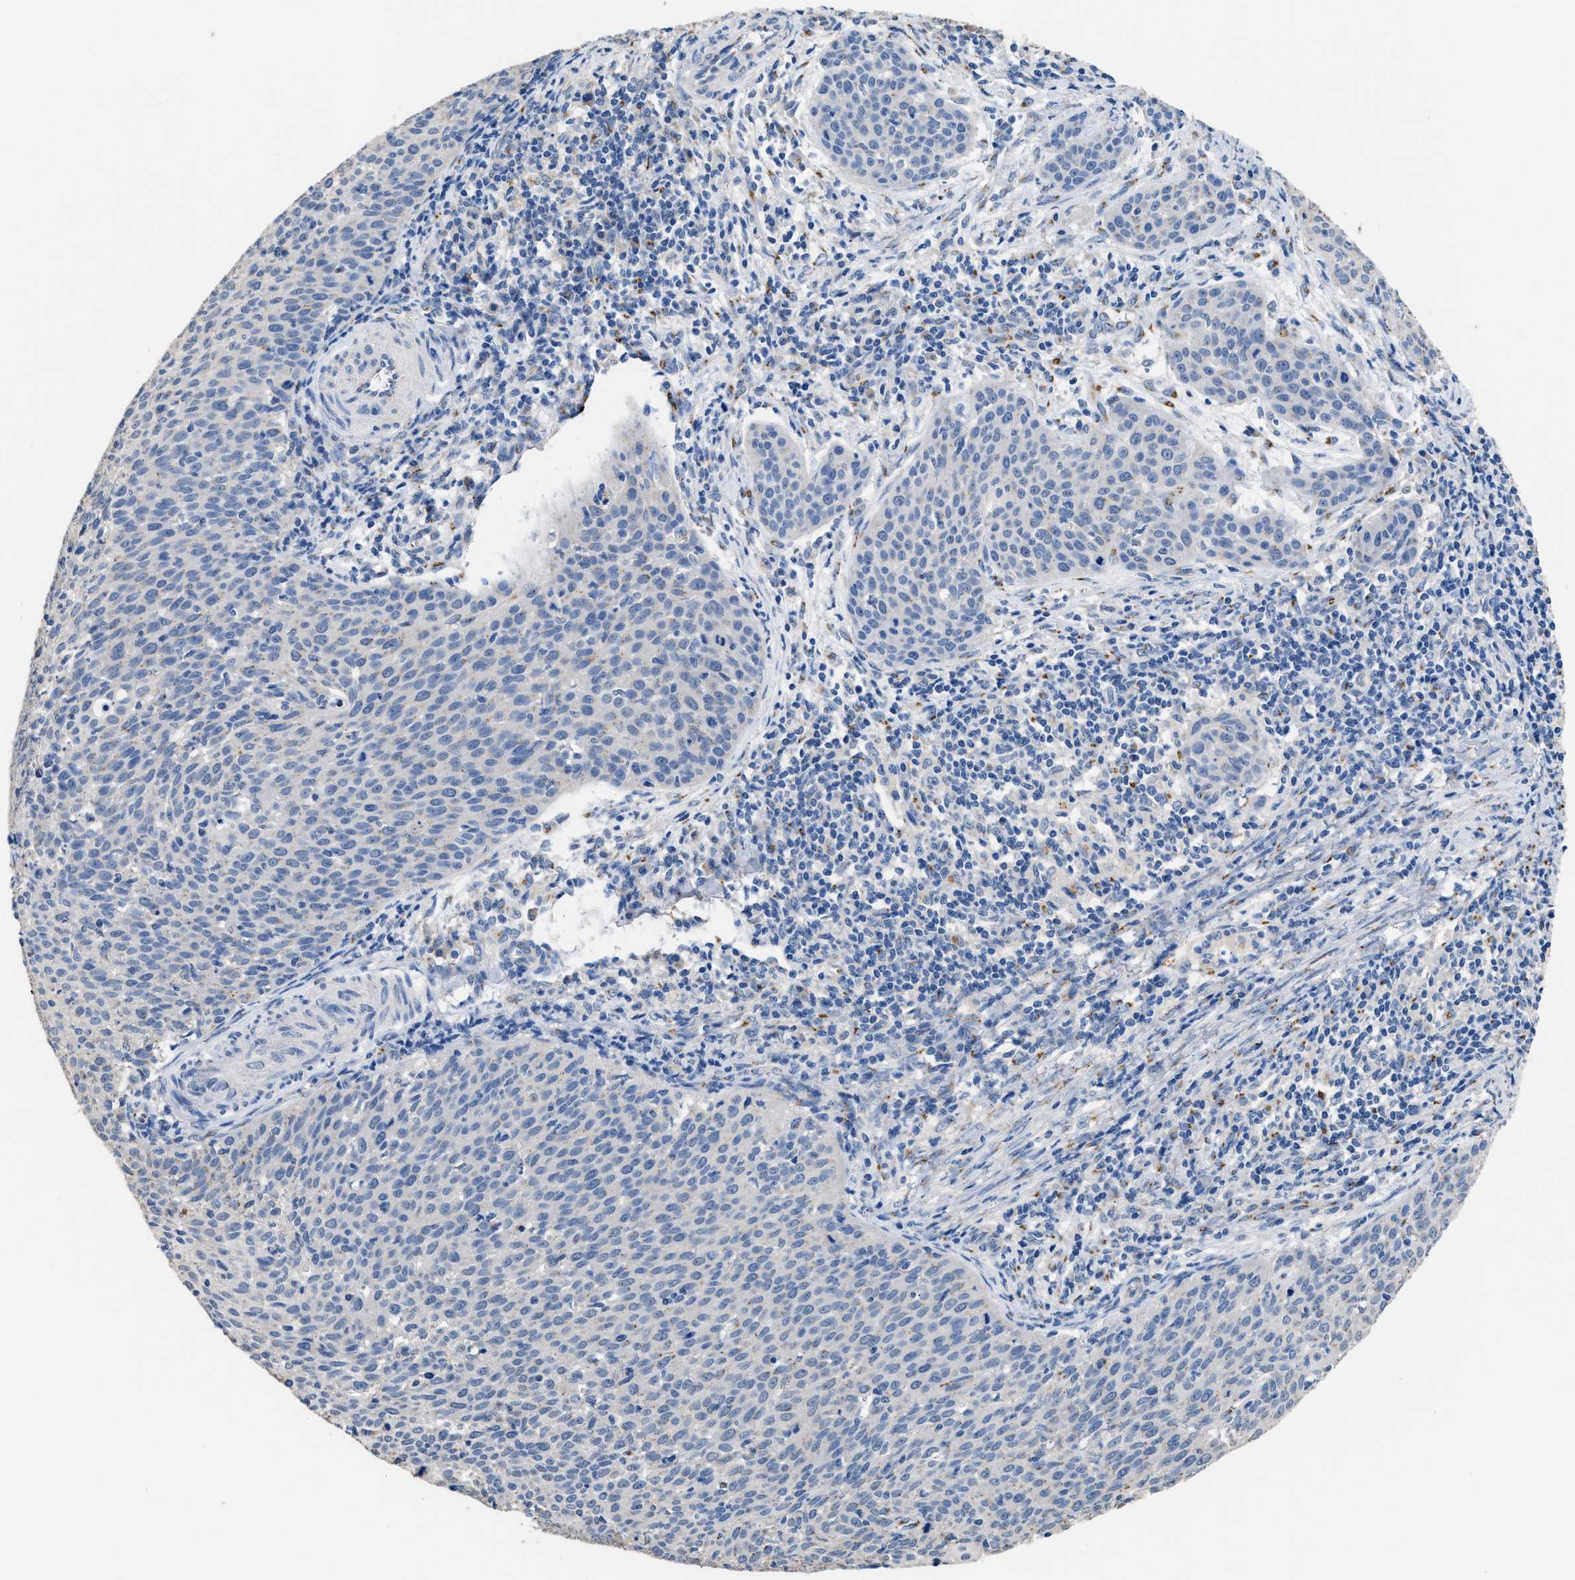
{"staining": {"intensity": "negative", "quantity": "none", "location": "none"}, "tissue": "cervical cancer", "cell_type": "Tumor cells", "image_type": "cancer", "snomed": [{"axis": "morphology", "description": "Squamous cell carcinoma, NOS"}, {"axis": "topography", "description": "Cervix"}], "caption": "Tumor cells are negative for brown protein staining in cervical cancer. The staining is performed using DAB brown chromogen with nuclei counter-stained in using hematoxylin.", "gene": "GOLM1", "patient": {"sex": "female", "age": 38}}